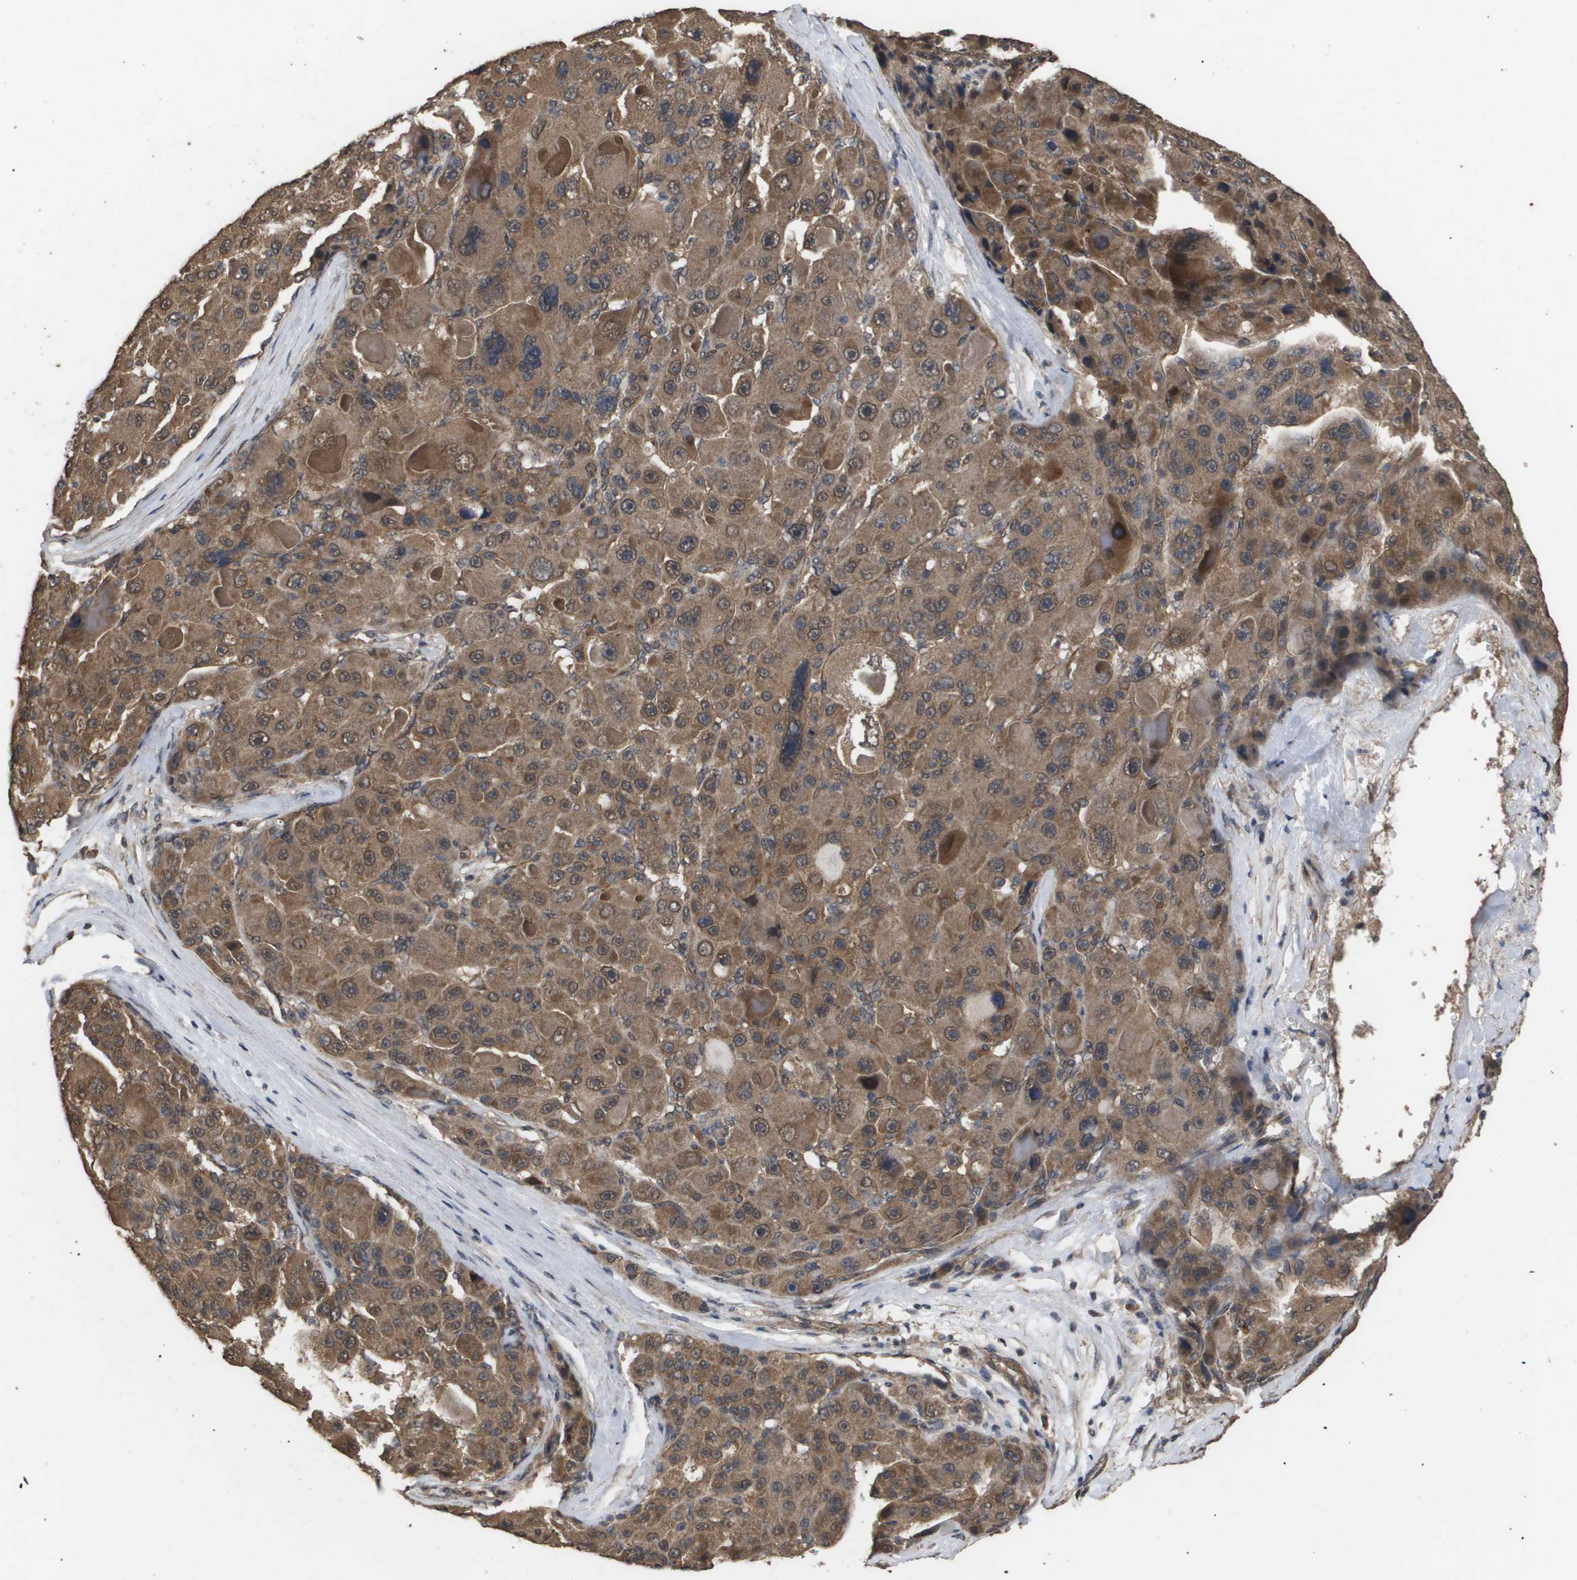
{"staining": {"intensity": "moderate", "quantity": ">75%", "location": "cytoplasmic/membranous"}, "tissue": "liver cancer", "cell_type": "Tumor cells", "image_type": "cancer", "snomed": [{"axis": "morphology", "description": "Carcinoma, Hepatocellular, NOS"}, {"axis": "topography", "description": "Liver"}], "caption": "Immunohistochemistry image of neoplastic tissue: human liver hepatocellular carcinoma stained using immunohistochemistry (IHC) exhibits medium levels of moderate protein expression localized specifically in the cytoplasmic/membranous of tumor cells, appearing as a cytoplasmic/membranous brown color.", "gene": "CUL5", "patient": {"sex": "male", "age": 76}}